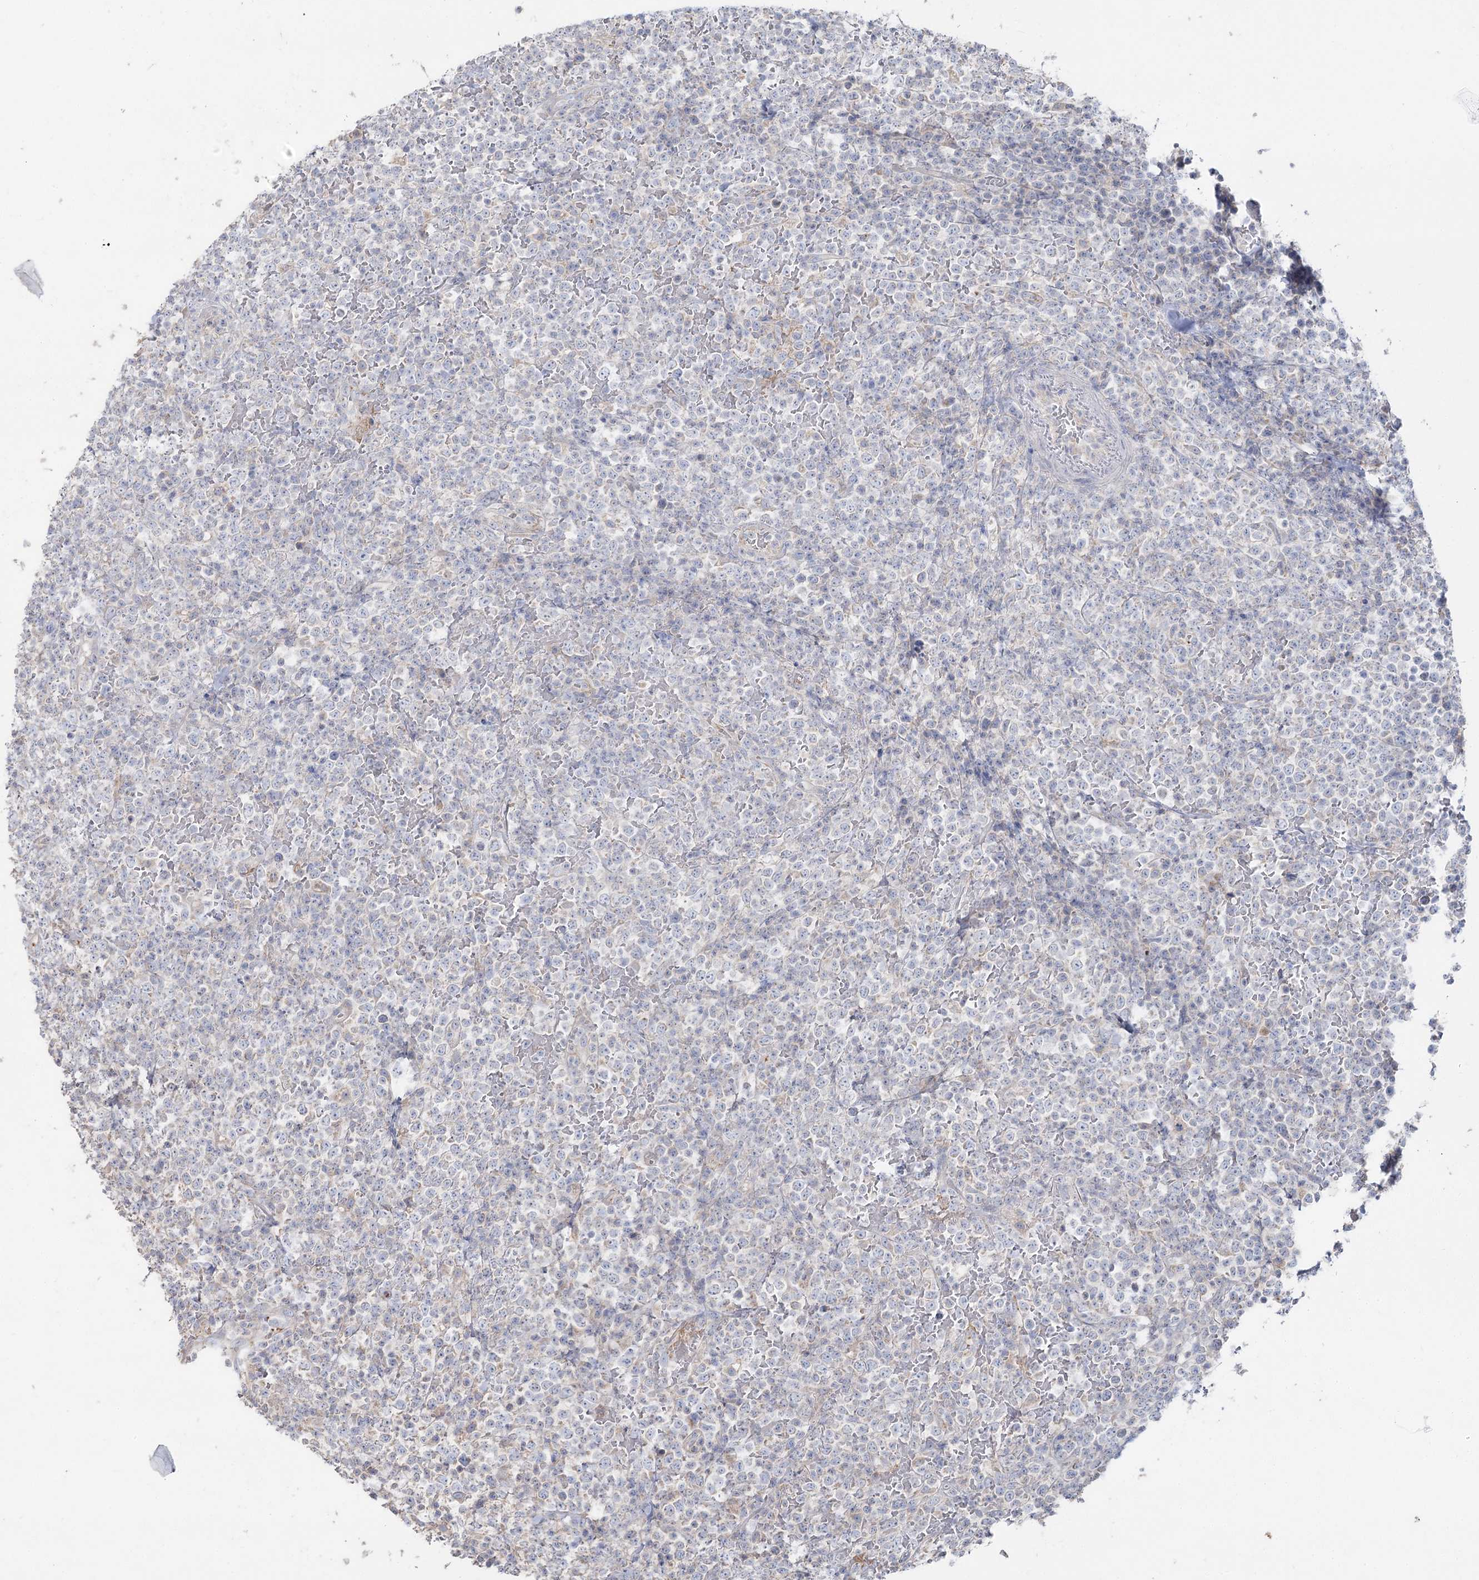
{"staining": {"intensity": "weak", "quantity": "<25%", "location": "cytoplasmic/membranous"}, "tissue": "lymphoma", "cell_type": "Tumor cells", "image_type": "cancer", "snomed": [{"axis": "morphology", "description": "Malignant lymphoma, non-Hodgkin's type, High grade"}, {"axis": "topography", "description": "Colon"}], "caption": "Tumor cells show no significant protein expression in lymphoma.", "gene": "TMEM187", "patient": {"sex": "female", "age": 53}}